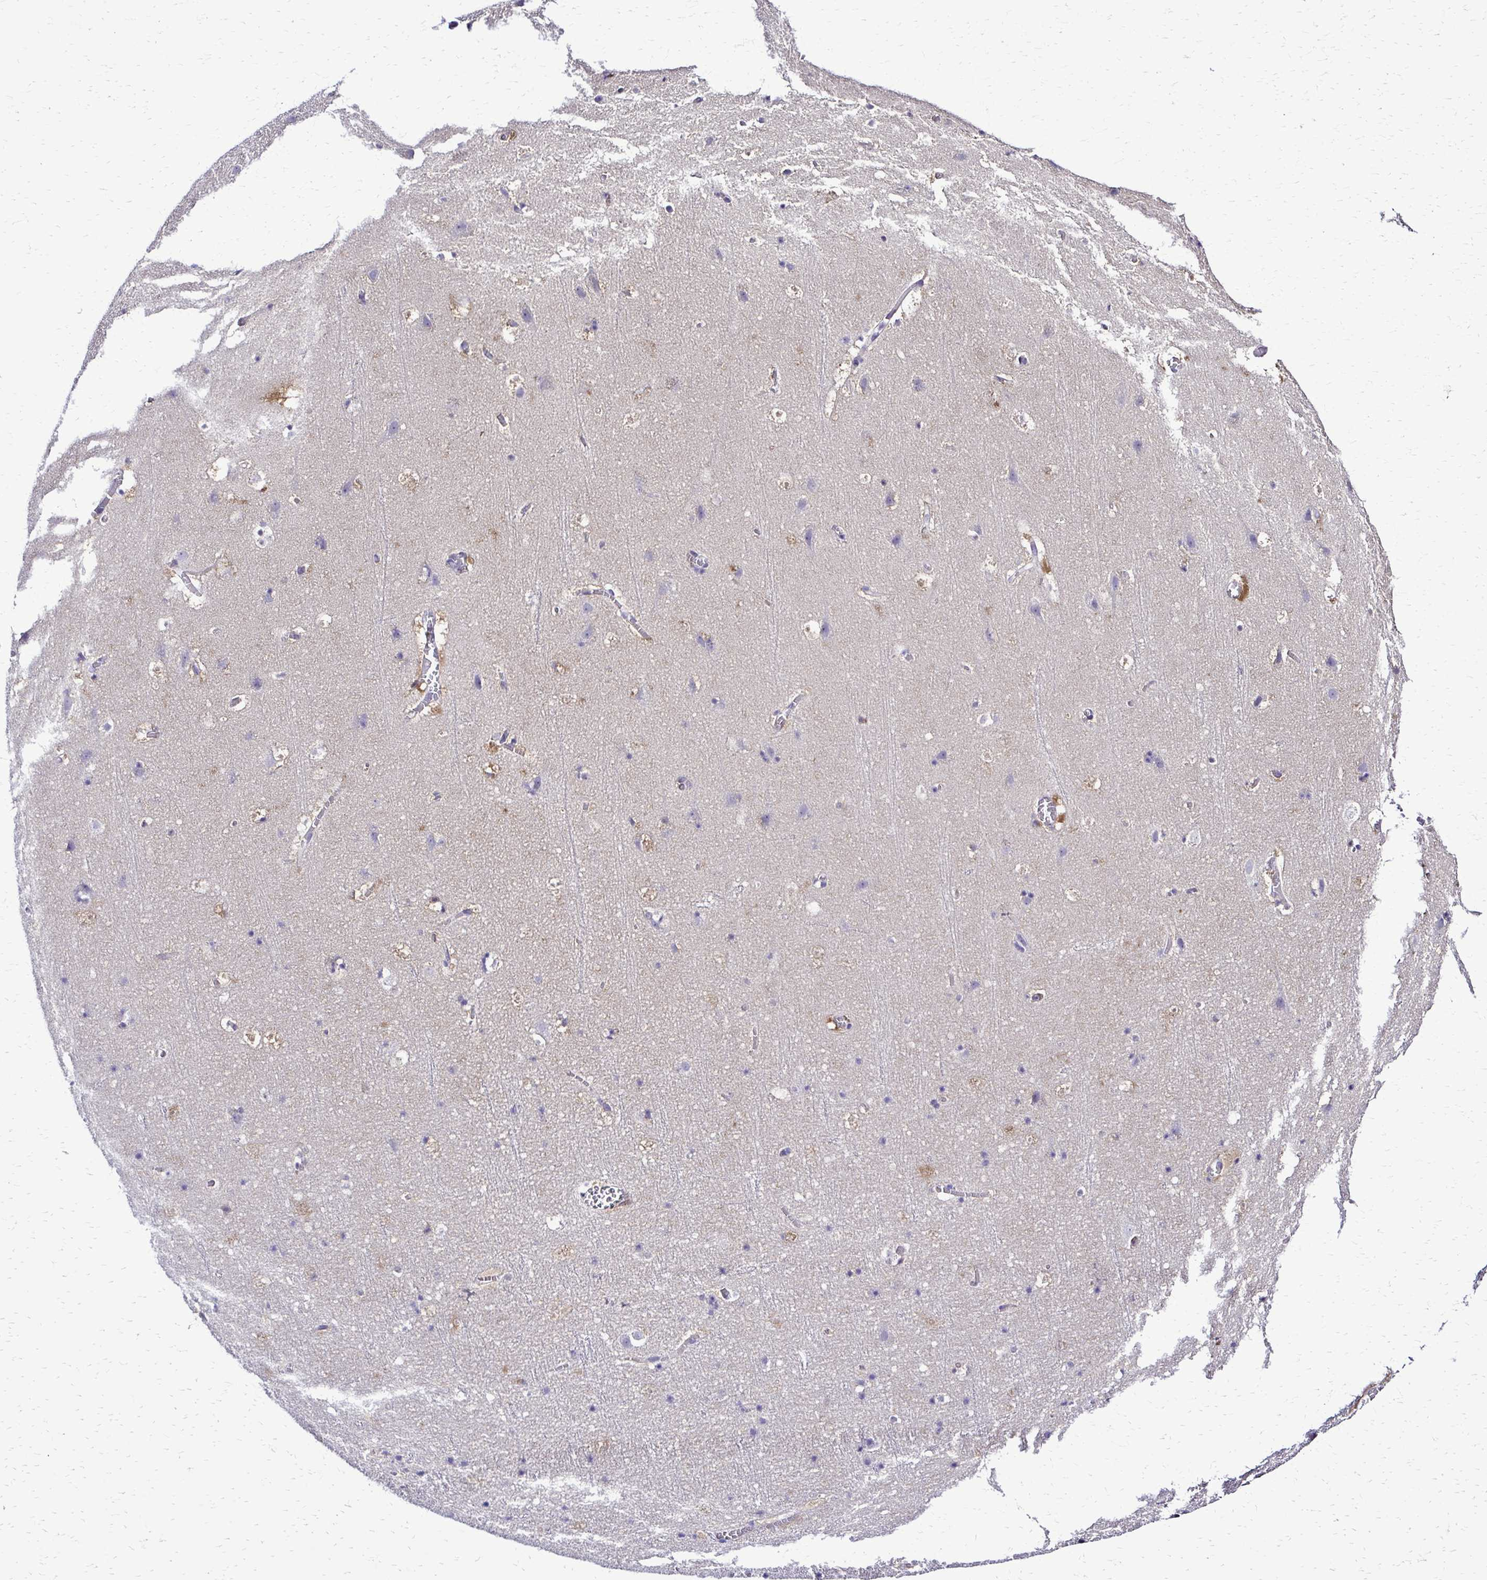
{"staining": {"intensity": "negative", "quantity": "none", "location": "none"}, "tissue": "cerebral cortex", "cell_type": "Endothelial cells", "image_type": "normal", "snomed": [{"axis": "morphology", "description": "Normal tissue, NOS"}, {"axis": "topography", "description": "Cerebral cortex"}], "caption": "IHC photomicrograph of benign human cerebral cortex stained for a protein (brown), which reveals no positivity in endothelial cells. (DAB (3,3'-diaminobenzidine) immunohistochemistry visualized using brightfield microscopy, high magnification).", "gene": "RASL11B", "patient": {"sex": "female", "age": 42}}